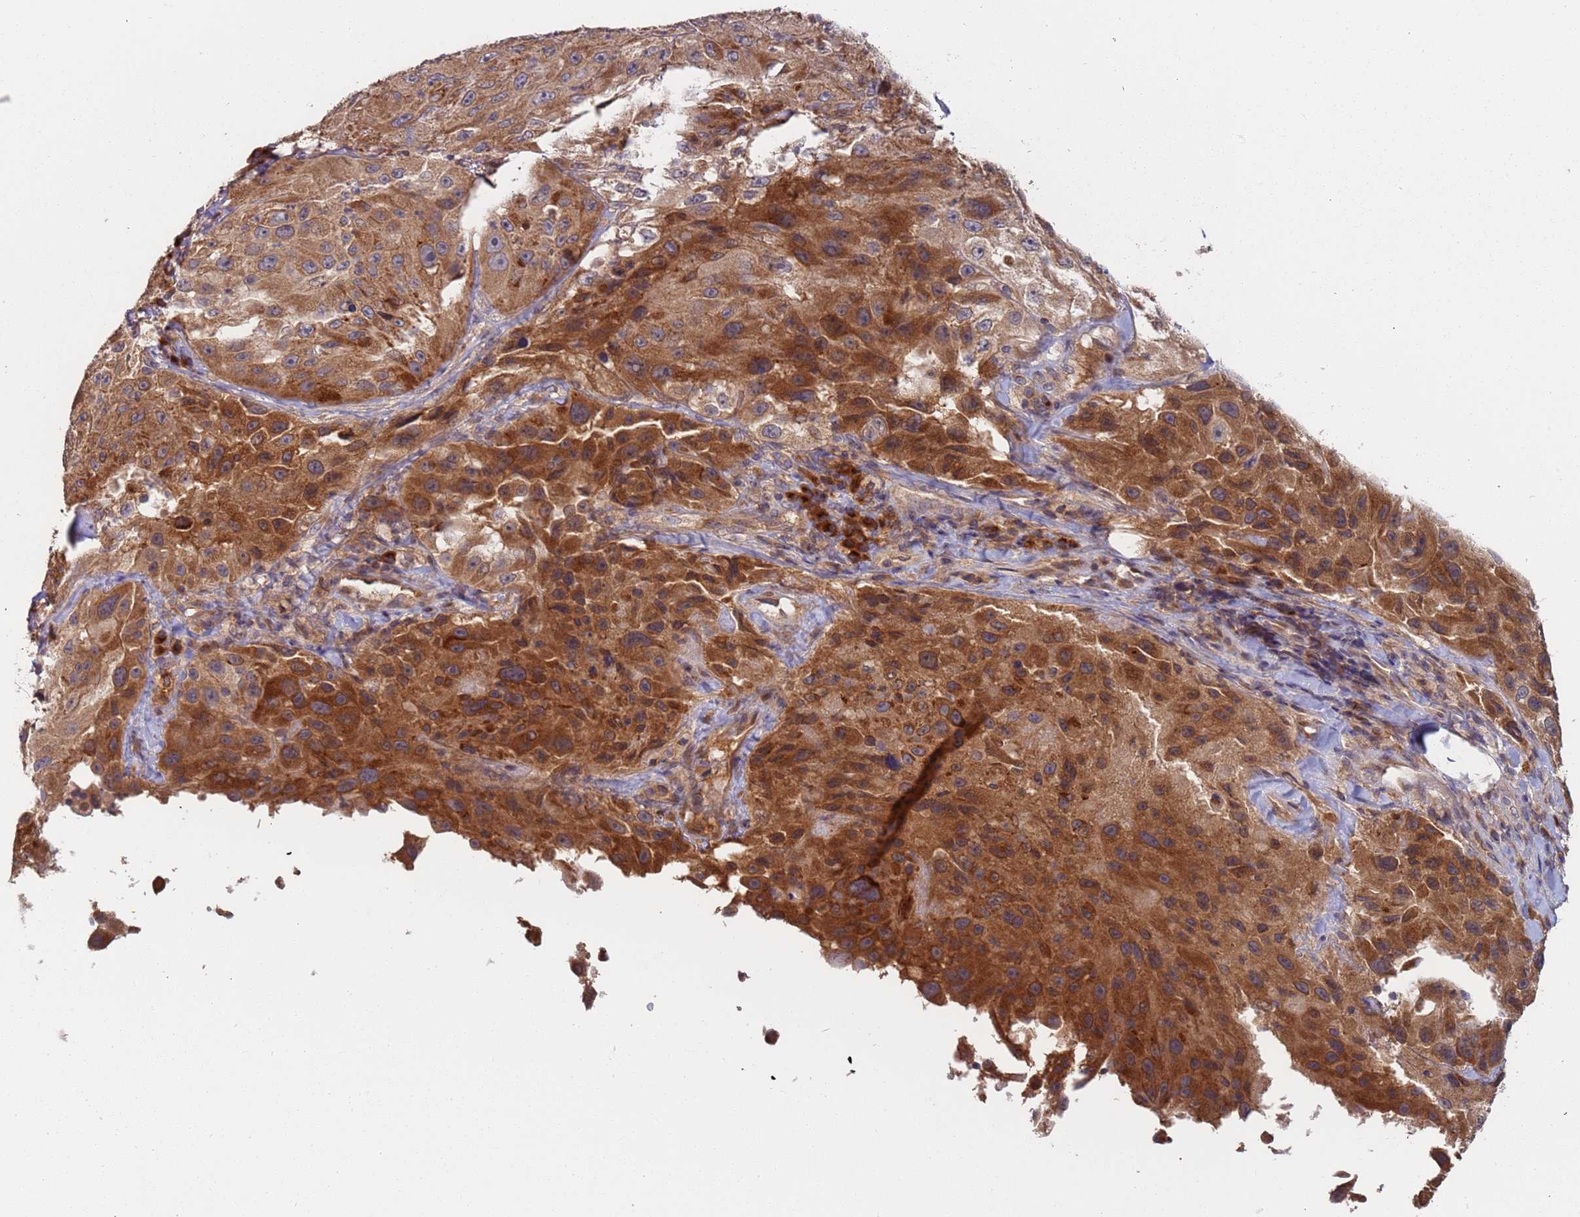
{"staining": {"intensity": "strong", "quantity": ">75%", "location": "cytoplasmic/membranous"}, "tissue": "melanoma", "cell_type": "Tumor cells", "image_type": "cancer", "snomed": [{"axis": "morphology", "description": "Malignant melanoma, Metastatic site"}, {"axis": "topography", "description": "Lymph node"}], "caption": "Protein staining of malignant melanoma (metastatic site) tissue reveals strong cytoplasmic/membranous staining in approximately >75% of tumor cells. Ihc stains the protein of interest in brown and the nuclei are stained blue.", "gene": "OR5A2", "patient": {"sex": "male", "age": 62}}